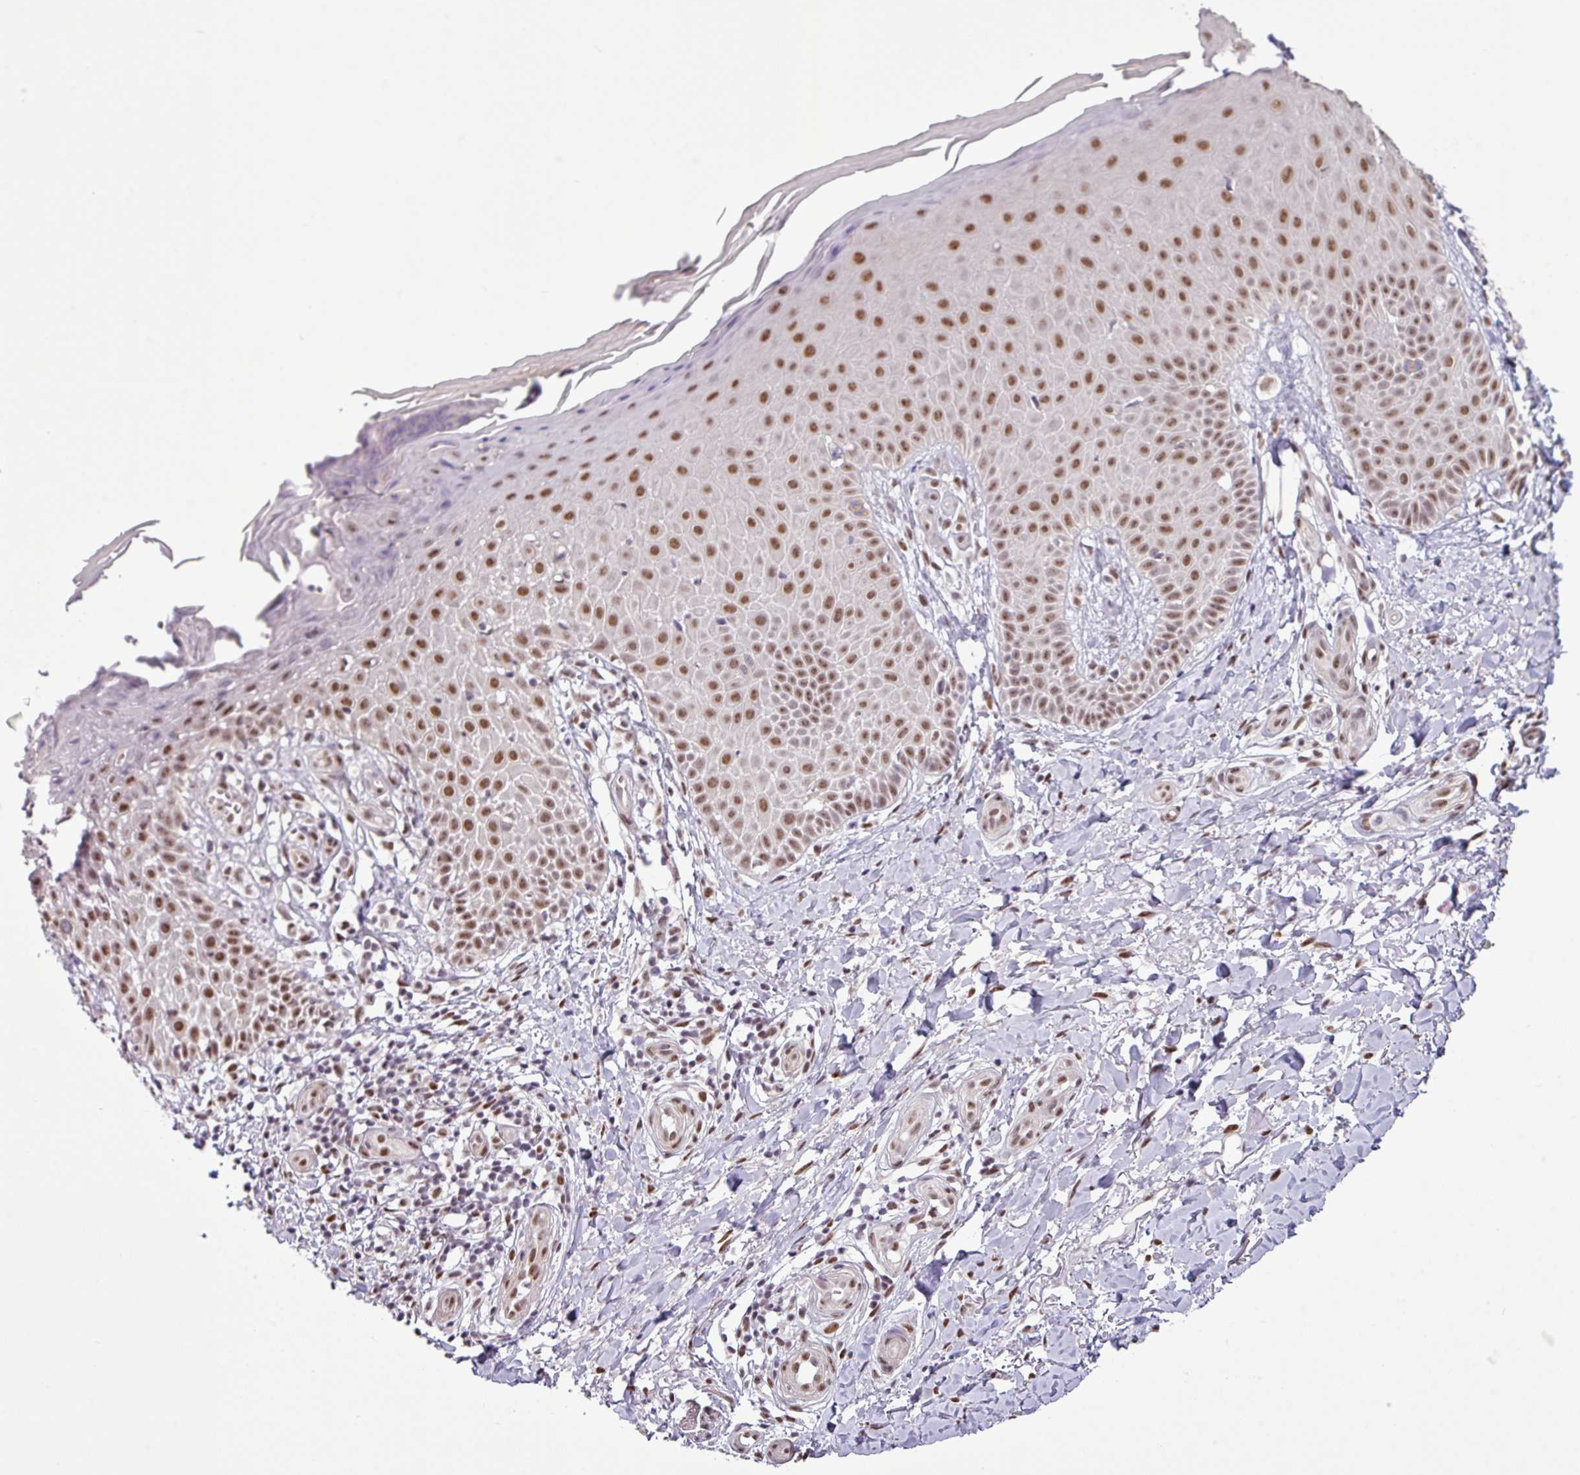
{"staining": {"intensity": "moderate", "quantity": ">75%", "location": "cytoplasmic/membranous,nuclear"}, "tissue": "skin", "cell_type": "Fibroblasts", "image_type": "normal", "snomed": [{"axis": "morphology", "description": "Normal tissue, NOS"}, {"axis": "topography", "description": "Skin"}], "caption": "DAB (3,3'-diaminobenzidine) immunohistochemical staining of unremarkable human skin demonstrates moderate cytoplasmic/membranous,nuclear protein staining in about >75% of fibroblasts. Nuclei are stained in blue.", "gene": "ZNF217", "patient": {"sex": "male", "age": 81}}